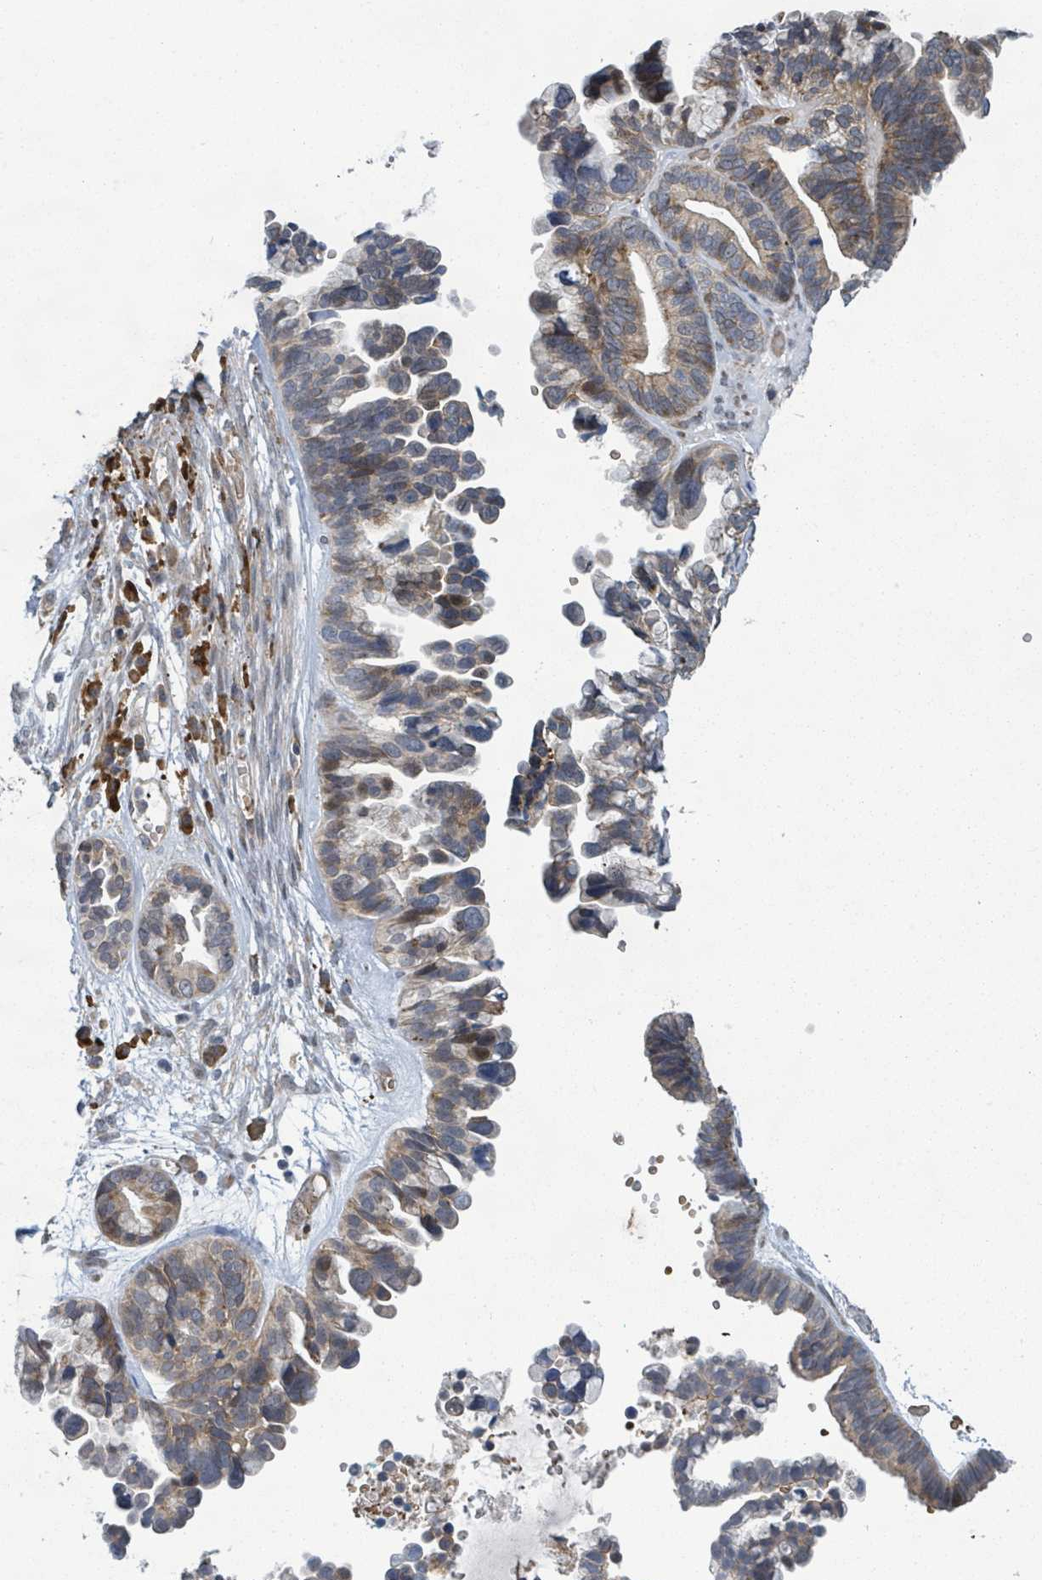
{"staining": {"intensity": "weak", "quantity": ">75%", "location": "cytoplasmic/membranous"}, "tissue": "ovarian cancer", "cell_type": "Tumor cells", "image_type": "cancer", "snomed": [{"axis": "morphology", "description": "Cystadenocarcinoma, serous, NOS"}, {"axis": "topography", "description": "Ovary"}], "caption": "Protein analysis of ovarian cancer tissue shows weak cytoplasmic/membranous expression in approximately >75% of tumor cells. (DAB (3,3'-diaminobenzidine) IHC, brown staining for protein, blue staining for nuclei).", "gene": "SHROOM2", "patient": {"sex": "female", "age": 56}}